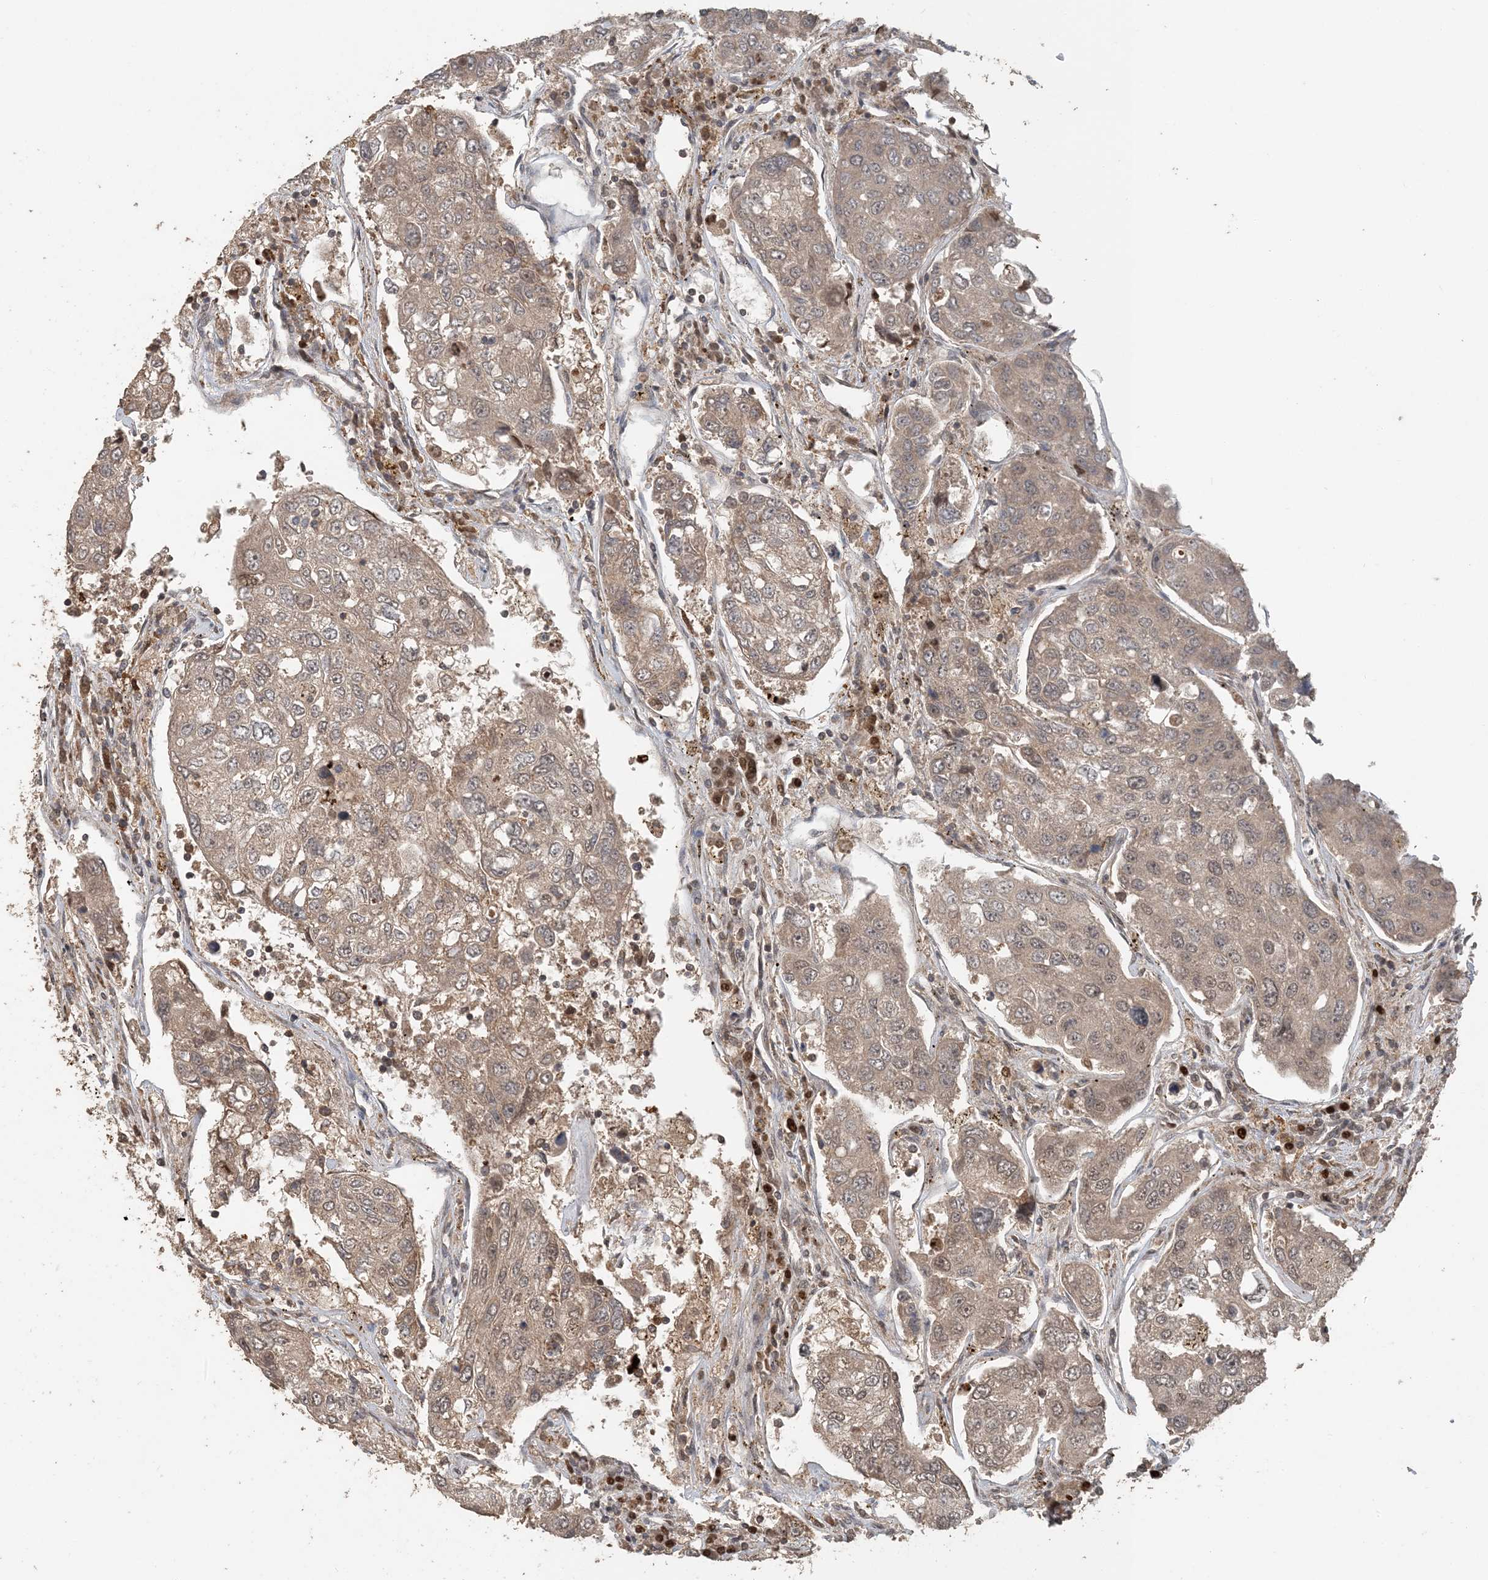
{"staining": {"intensity": "weak", "quantity": ">75%", "location": "cytoplasmic/membranous,nuclear"}, "tissue": "urothelial cancer", "cell_type": "Tumor cells", "image_type": "cancer", "snomed": [{"axis": "morphology", "description": "Urothelial carcinoma, High grade"}, {"axis": "topography", "description": "Lymph node"}, {"axis": "topography", "description": "Urinary bladder"}], "caption": "Protein staining by IHC displays weak cytoplasmic/membranous and nuclear expression in about >75% of tumor cells in urothelial cancer. (DAB IHC, brown staining for protein, blue staining for nuclei).", "gene": "ATP13A2", "patient": {"sex": "male", "age": 51}}